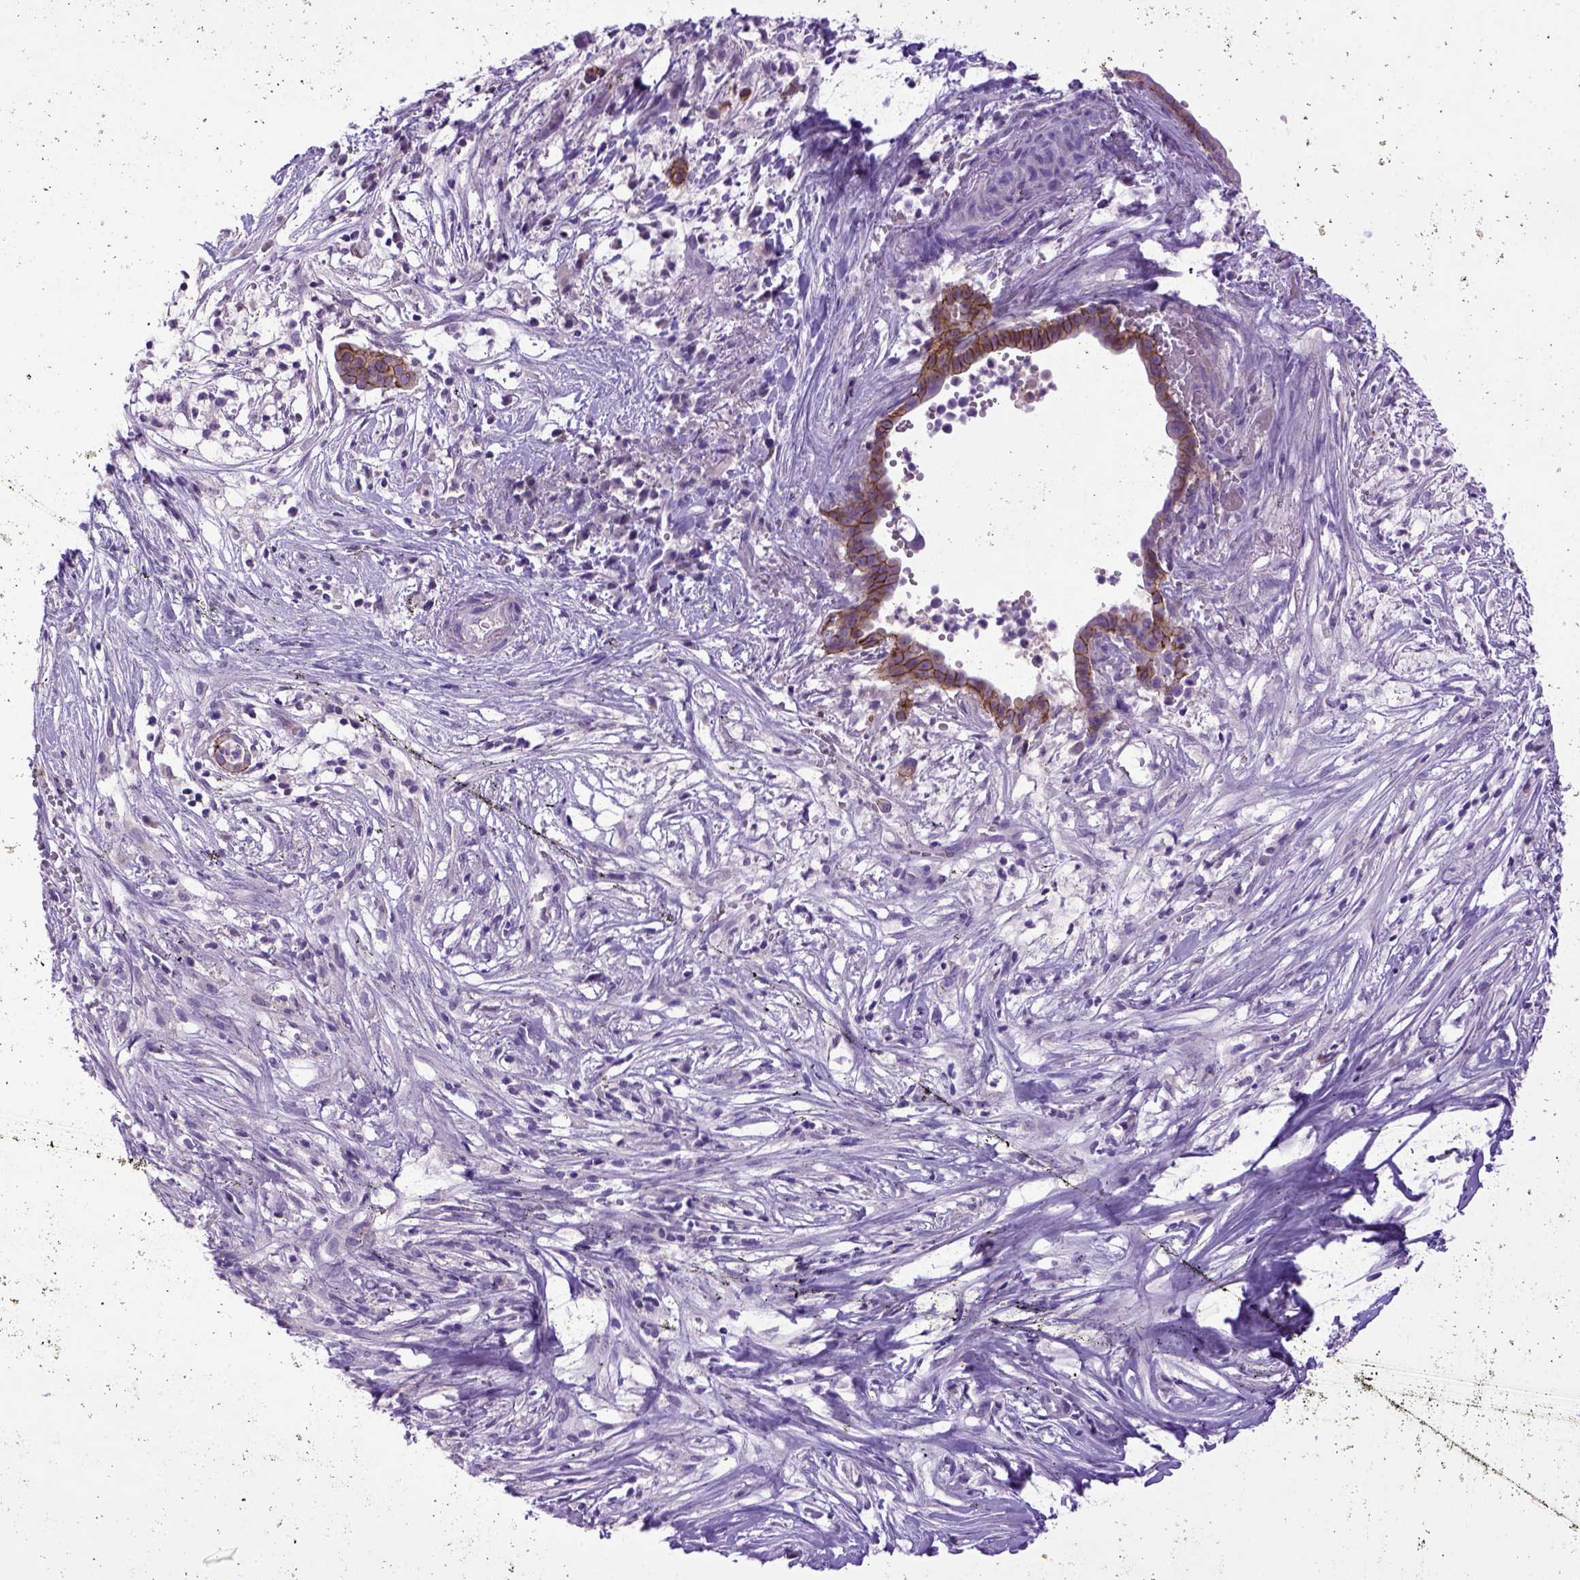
{"staining": {"intensity": "strong", "quantity": ">75%", "location": "cytoplasmic/membranous"}, "tissue": "pancreatic cancer", "cell_type": "Tumor cells", "image_type": "cancer", "snomed": [{"axis": "morphology", "description": "Adenocarcinoma, NOS"}, {"axis": "topography", "description": "Pancreas"}], "caption": "Pancreatic cancer (adenocarcinoma) stained with immunohistochemistry demonstrates strong cytoplasmic/membranous staining in approximately >75% of tumor cells. Using DAB (brown) and hematoxylin (blue) stains, captured at high magnification using brightfield microscopy.", "gene": "CDH1", "patient": {"sex": "male", "age": 61}}